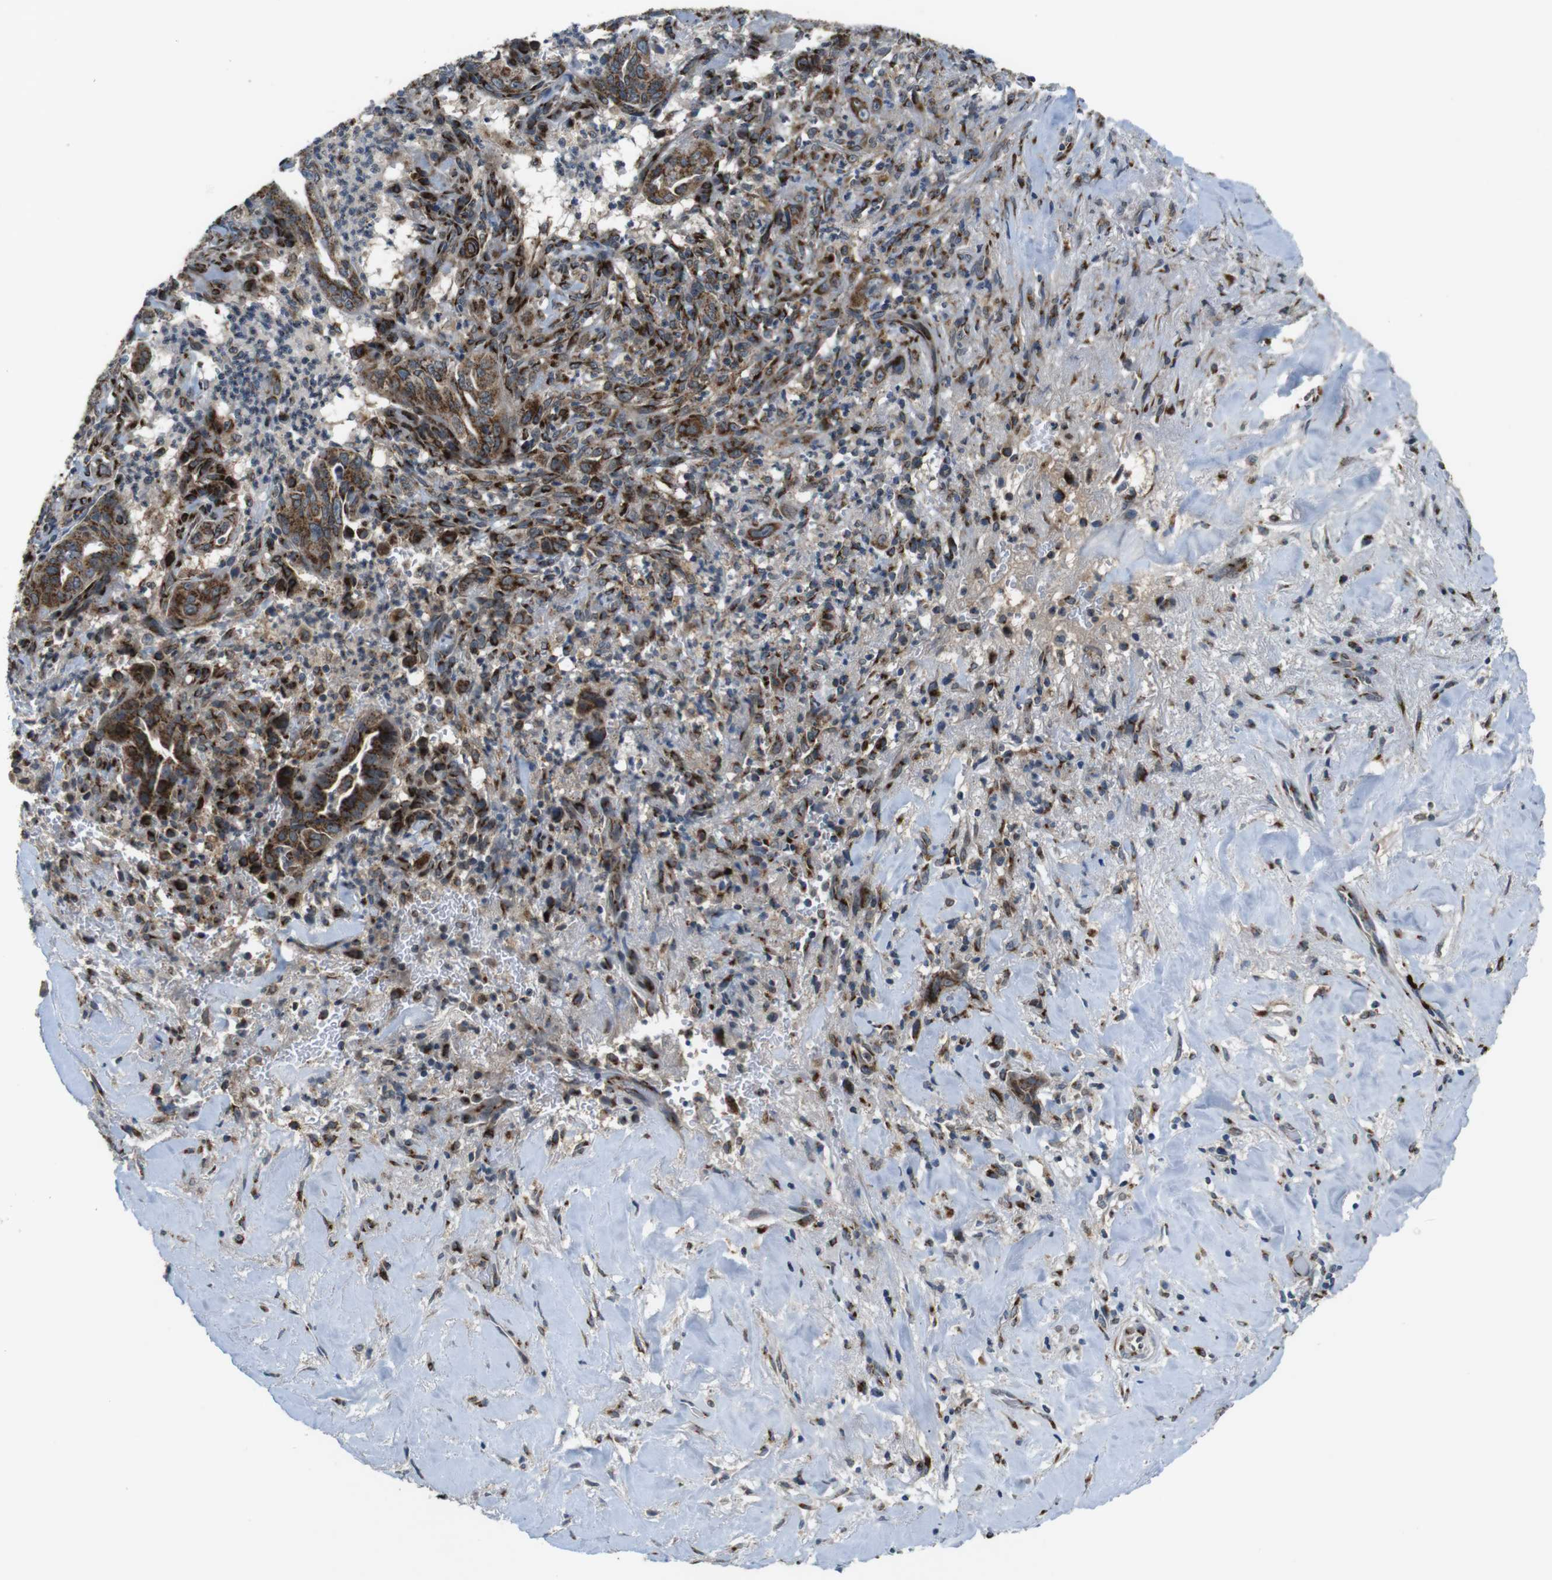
{"staining": {"intensity": "moderate", "quantity": ">75%", "location": "cytoplasmic/membranous"}, "tissue": "liver cancer", "cell_type": "Tumor cells", "image_type": "cancer", "snomed": [{"axis": "morphology", "description": "Cholangiocarcinoma"}, {"axis": "topography", "description": "Liver"}], "caption": "A brown stain labels moderate cytoplasmic/membranous staining of a protein in liver cancer (cholangiocarcinoma) tumor cells.", "gene": "ZFPL1", "patient": {"sex": "female", "age": 67}}